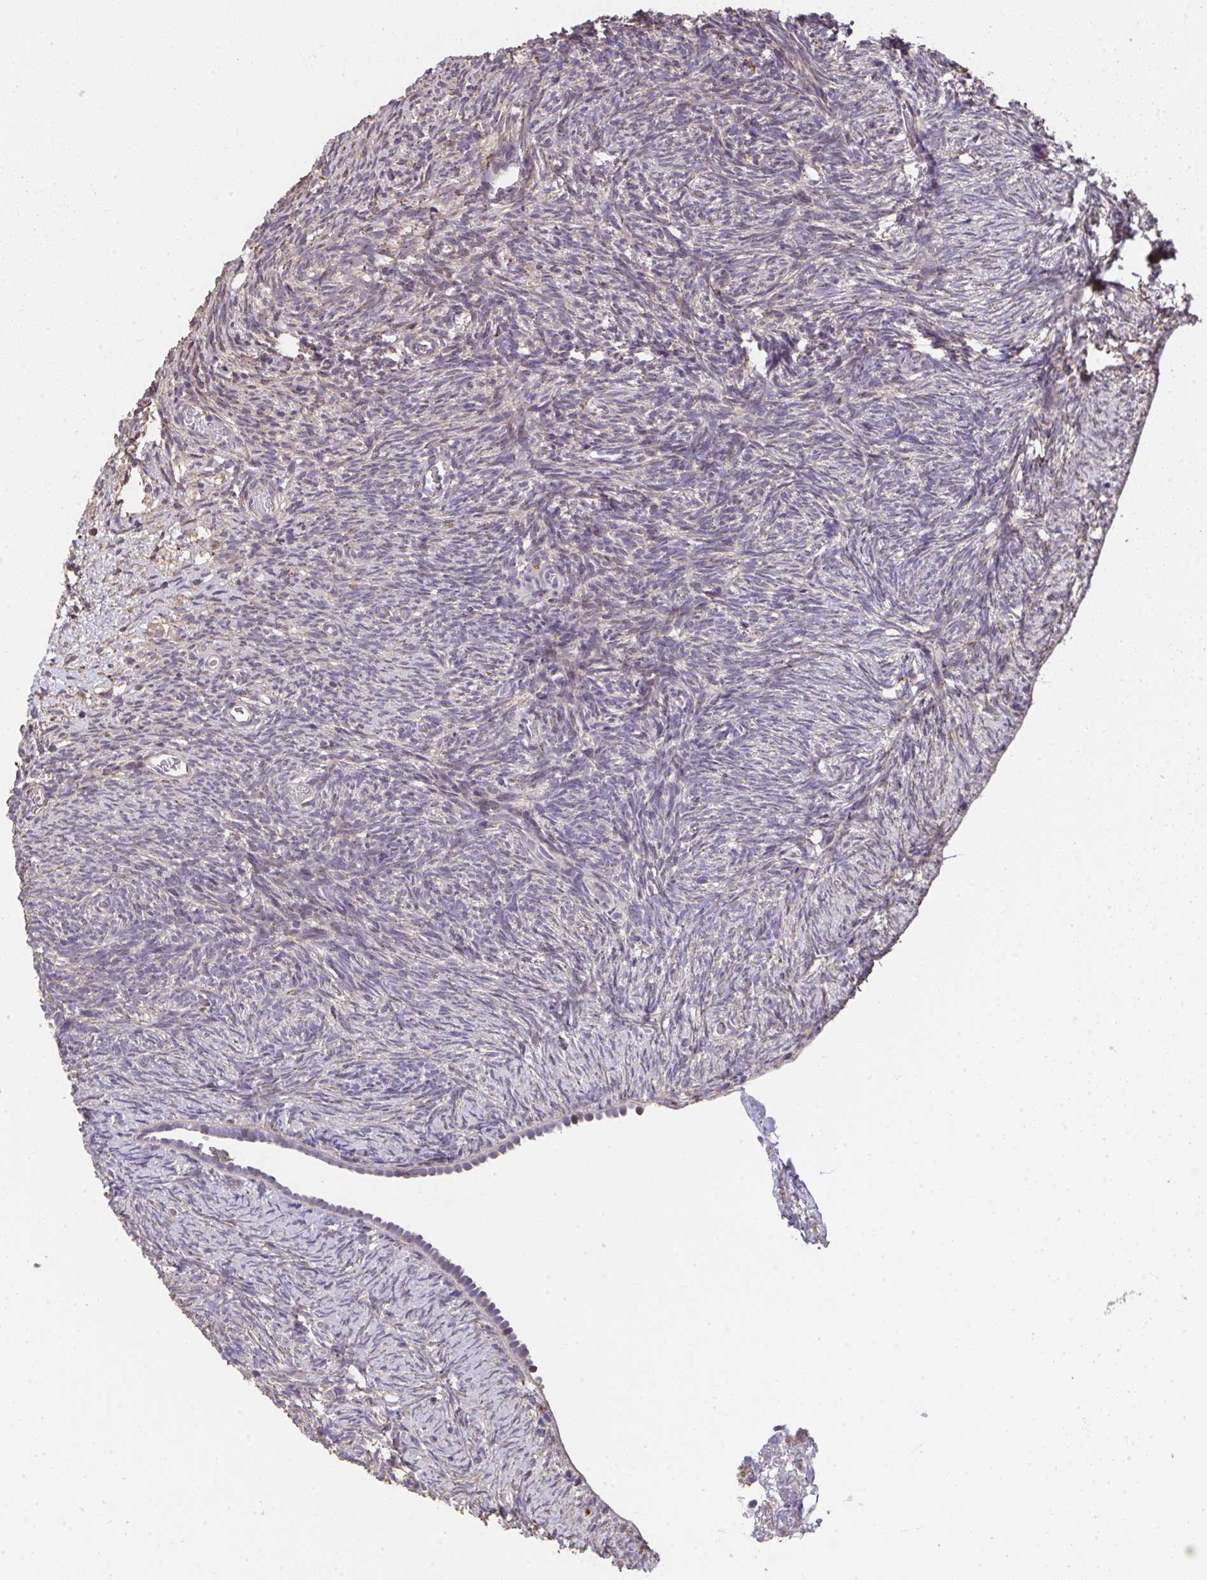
{"staining": {"intensity": "weak", "quantity": ">75%", "location": "cytoplasmic/membranous"}, "tissue": "ovary", "cell_type": "Follicle cells", "image_type": "normal", "snomed": [{"axis": "morphology", "description": "Normal tissue, NOS"}, {"axis": "topography", "description": "Ovary"}], "caption": "The image displays immunohistochemical staining of normal ovary. There is weak cytoplasmic/membranous expression is present in approximately >75% of follicle cells.", "gene": "RUNDC3B", "patient": {"sex": "female", "age": 39}}